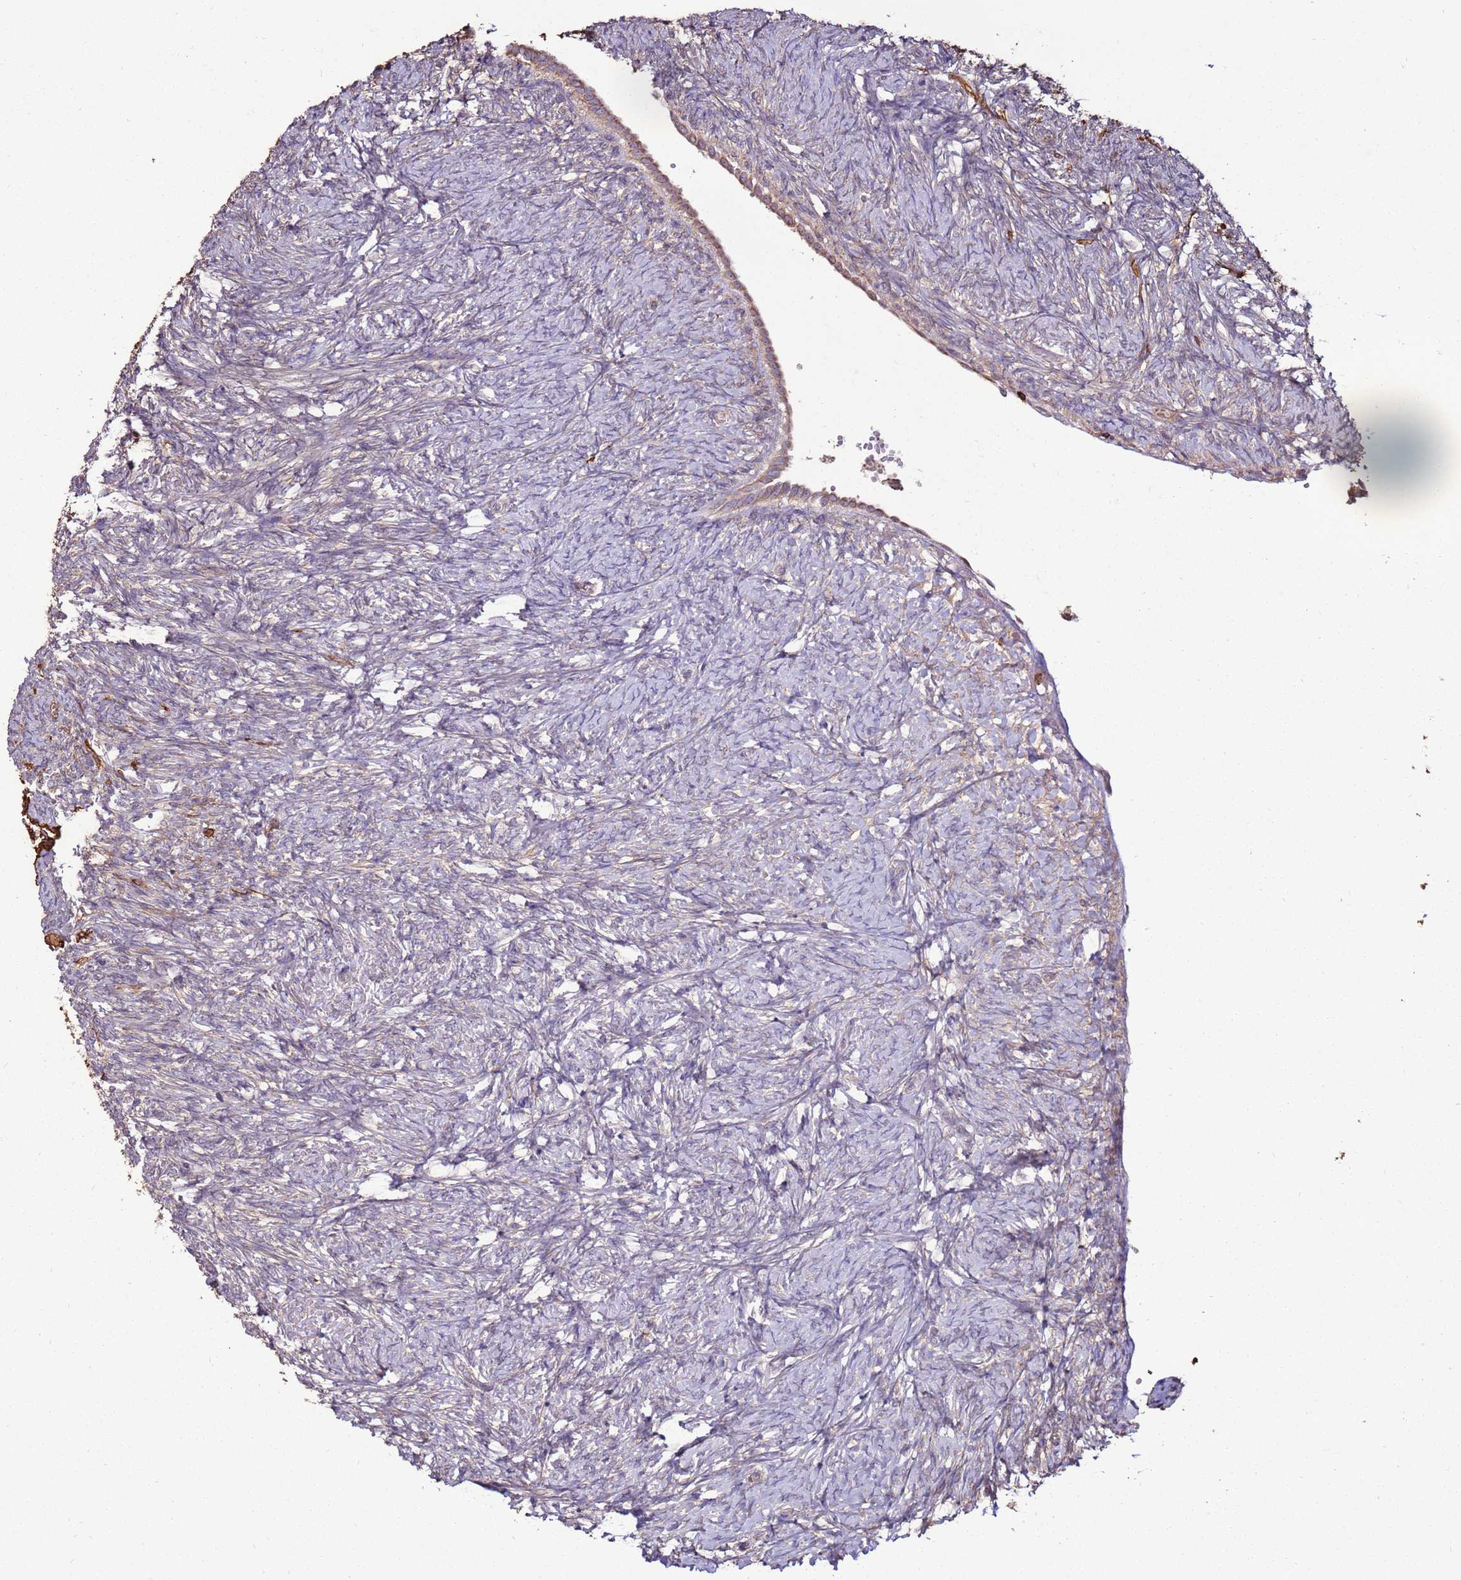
{"staining": {"intensity": "weak", "quantity": "<25%", "location": "cytoplasmic/membranous"}, "tissue": "ovary", "cell_type": "Ovarian stroma cells", "image_type": "normal", "snomed": [{"axis": "morphology", "description": "Normal tissue, NOS"}, {"axis": "topography", "description": "Ovary"}], "caption": "Immunohistochemistry of normal human ovary reveals no positivity in ovarian stroma cells.", "gene": "DDX59", "patient": {"sex": "female", "age": 41}}